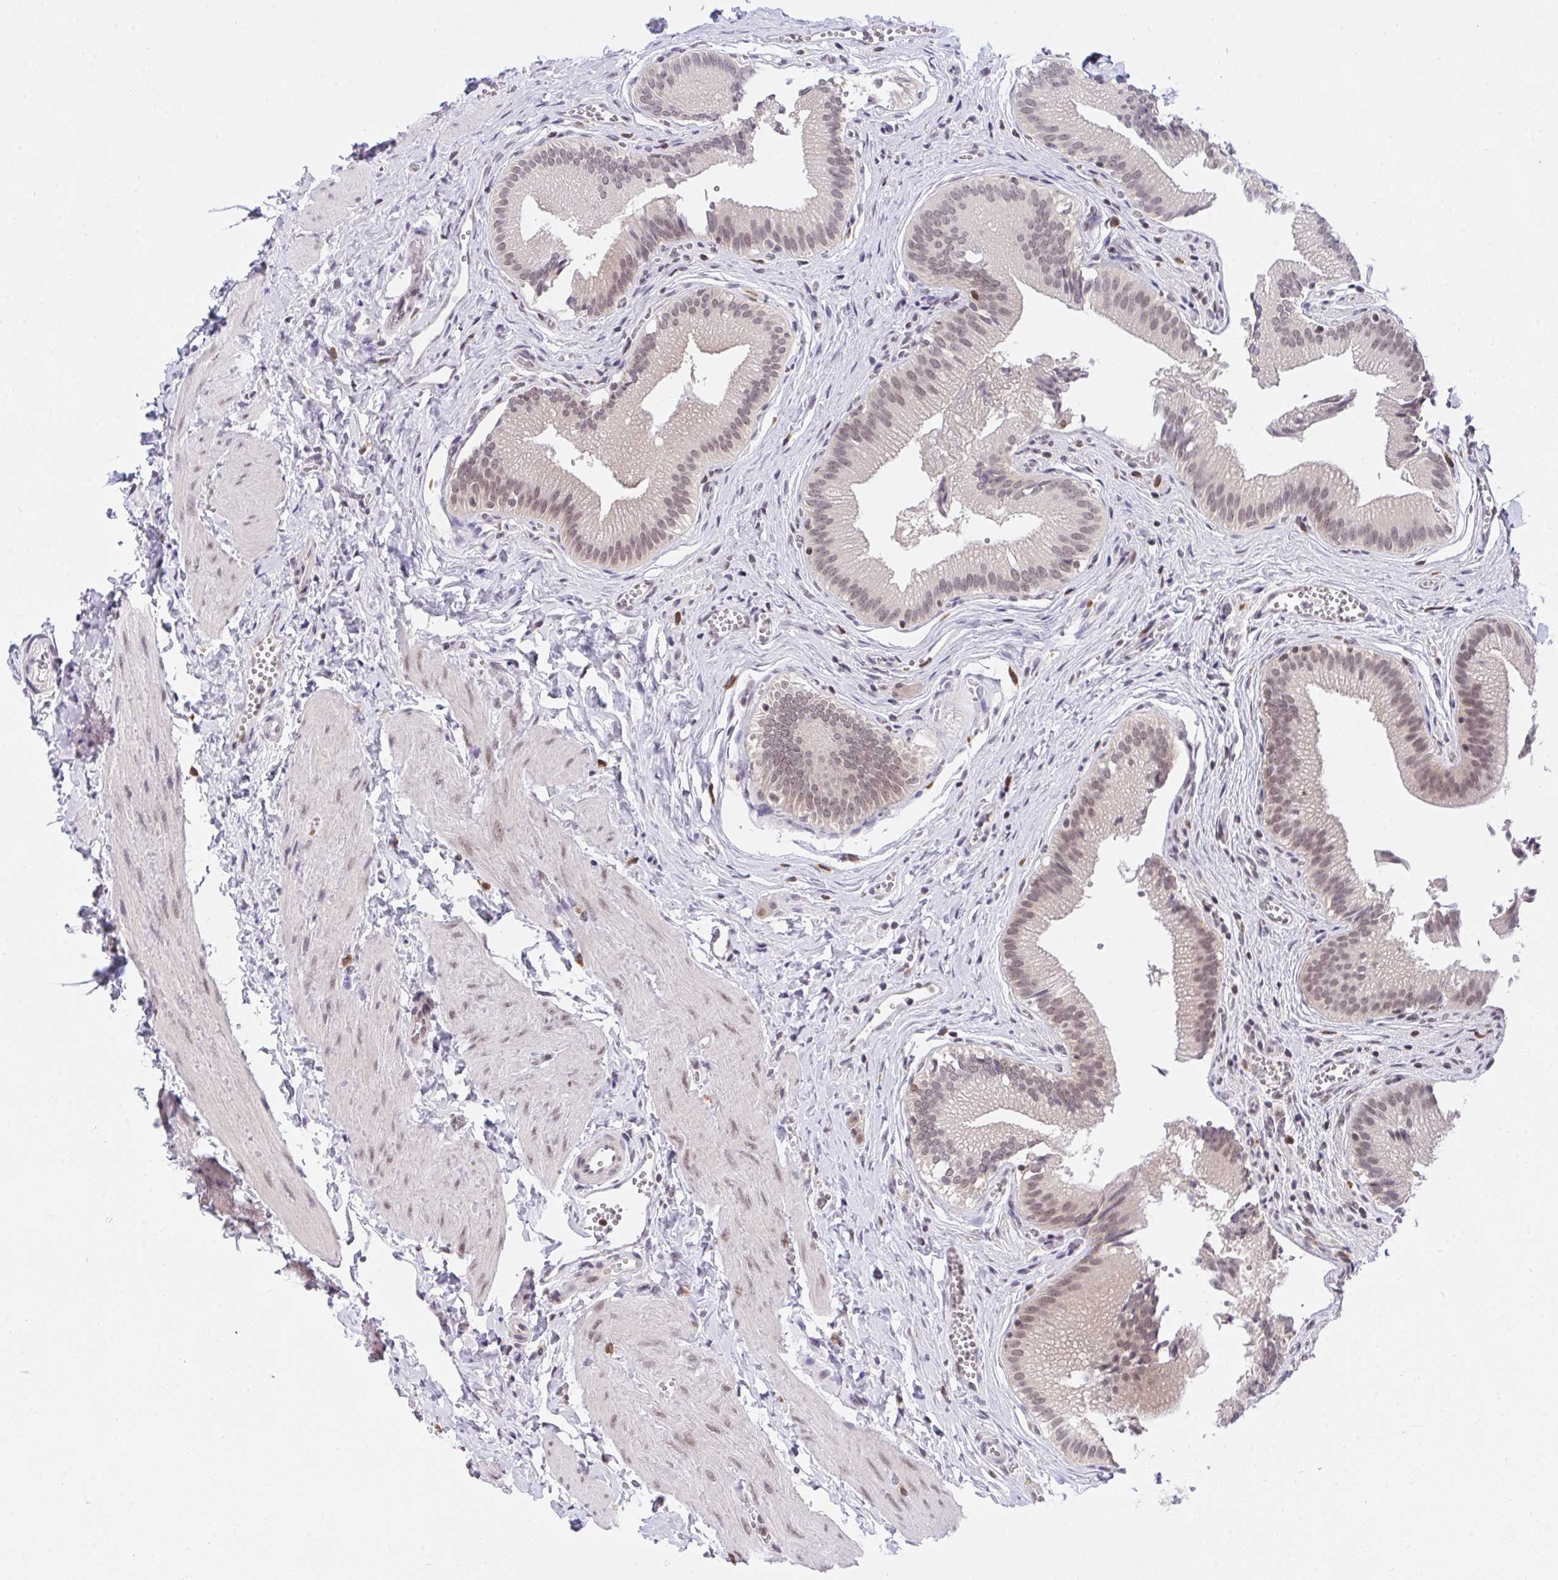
{"staining": {"intensity": "weak", "quantity": "<25%", "location": "nuclear"}, "tissue": "gallbladder", "cell_type": "Glandular cells", "image_type": "normal", "snomed": [{"axis": "morphology", "description": "Normal tissue, NOS"}, {"axis": "topography", "description": "Gallbladder"}], "caption": "Glandular cells are negative for protein expression in benign human gallbladder. (Brightfield microscopy of DAB (3,3'-diaminobenzidine) immunohistochemistry at high magnification).", "gene": "RFC4", "patient": {"sex": "male", "age": 17}}